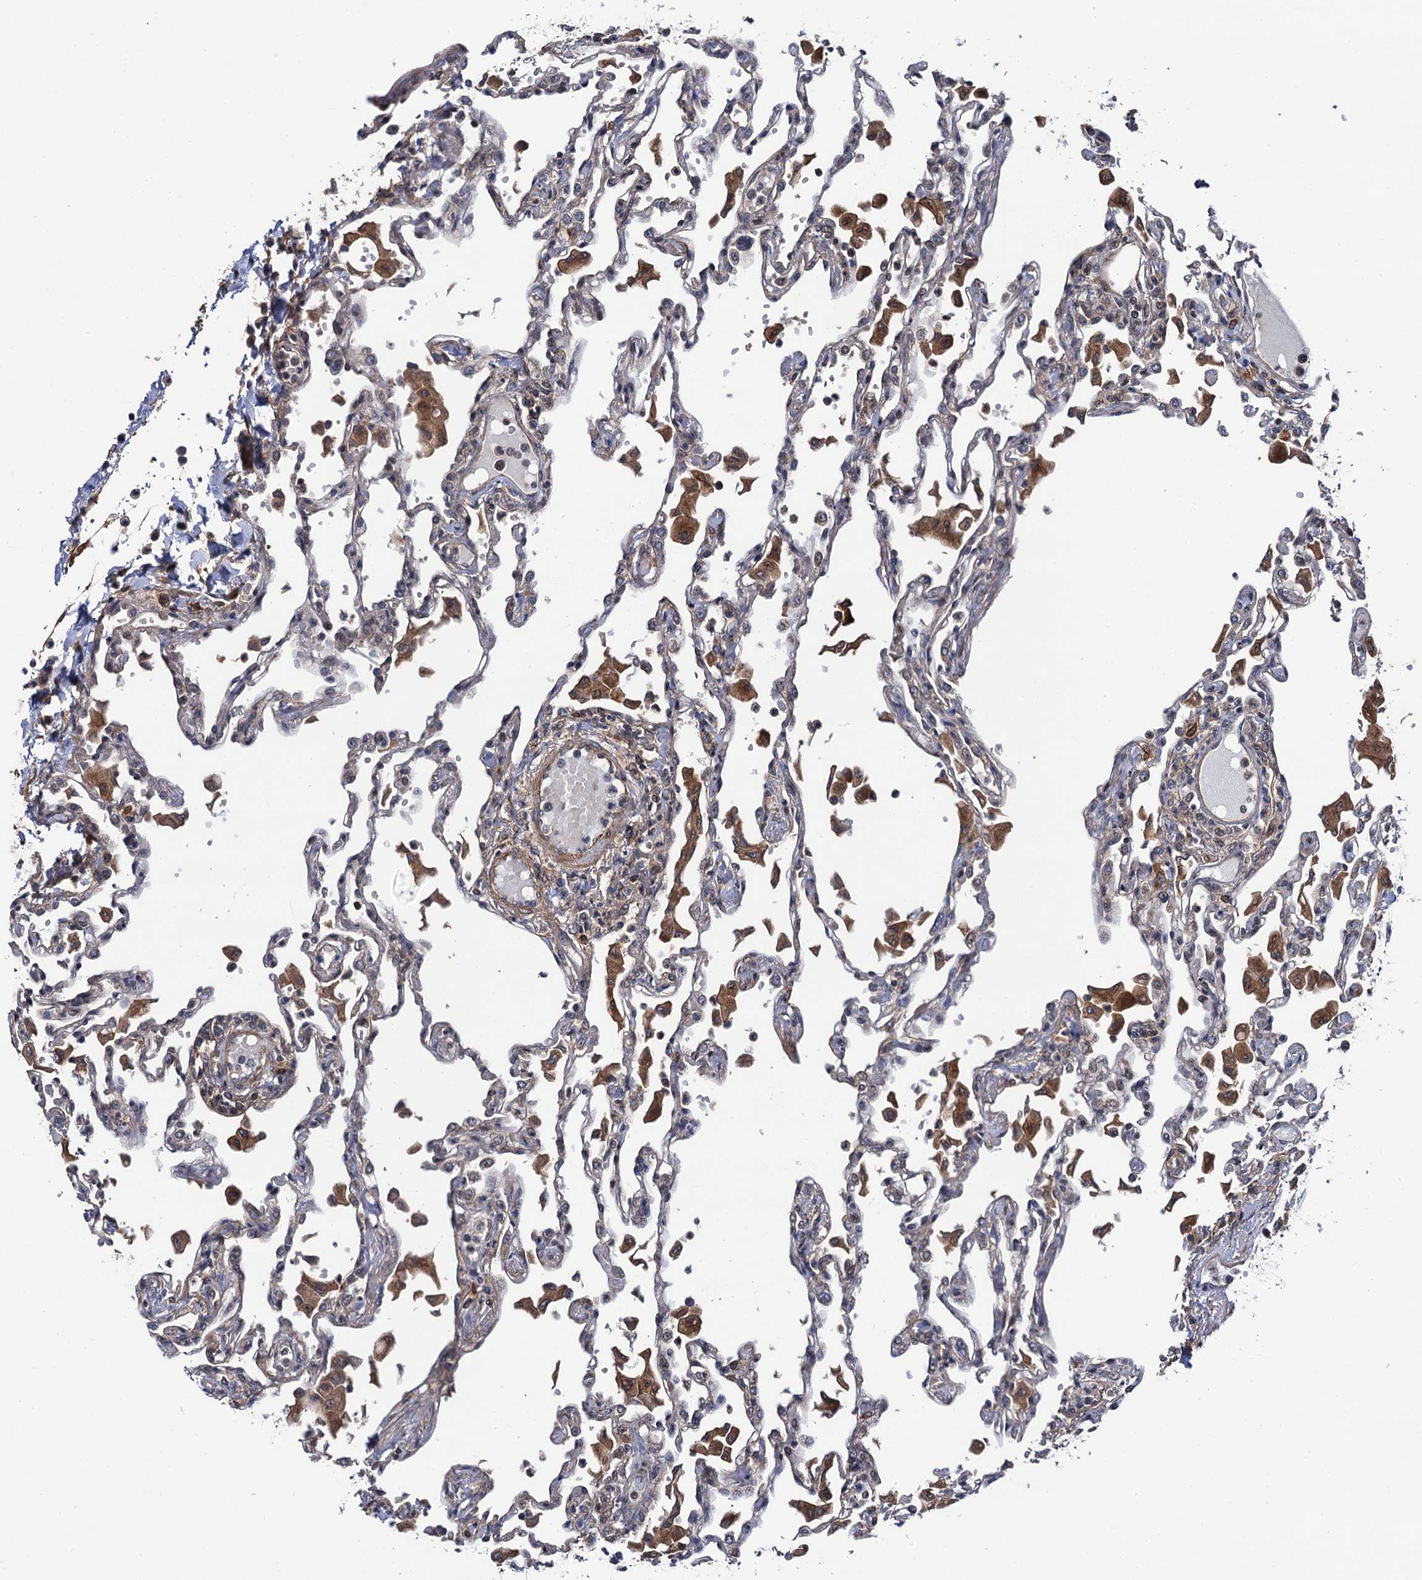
{"staining": {"intensity": "weak", "quantity": "<25%", "location": "cytoplasmic/membranous"}, "tissue": "lung", "cell_type": "Alveolar cells", "image_type": "normal", "snomed": [{"axis": "morphology", "description": "Normal tissue, NOS"}, {"axis": "topography", "description": "Bronchus"}, {"axis": "topography", "description": "Lung"}], "caption": "DAB immunohistochemical staining of normal lung reveals no significant expression in alveolar cells.", "gene": "FSIP1", "patient": {"sex": "female", "age": 49}}